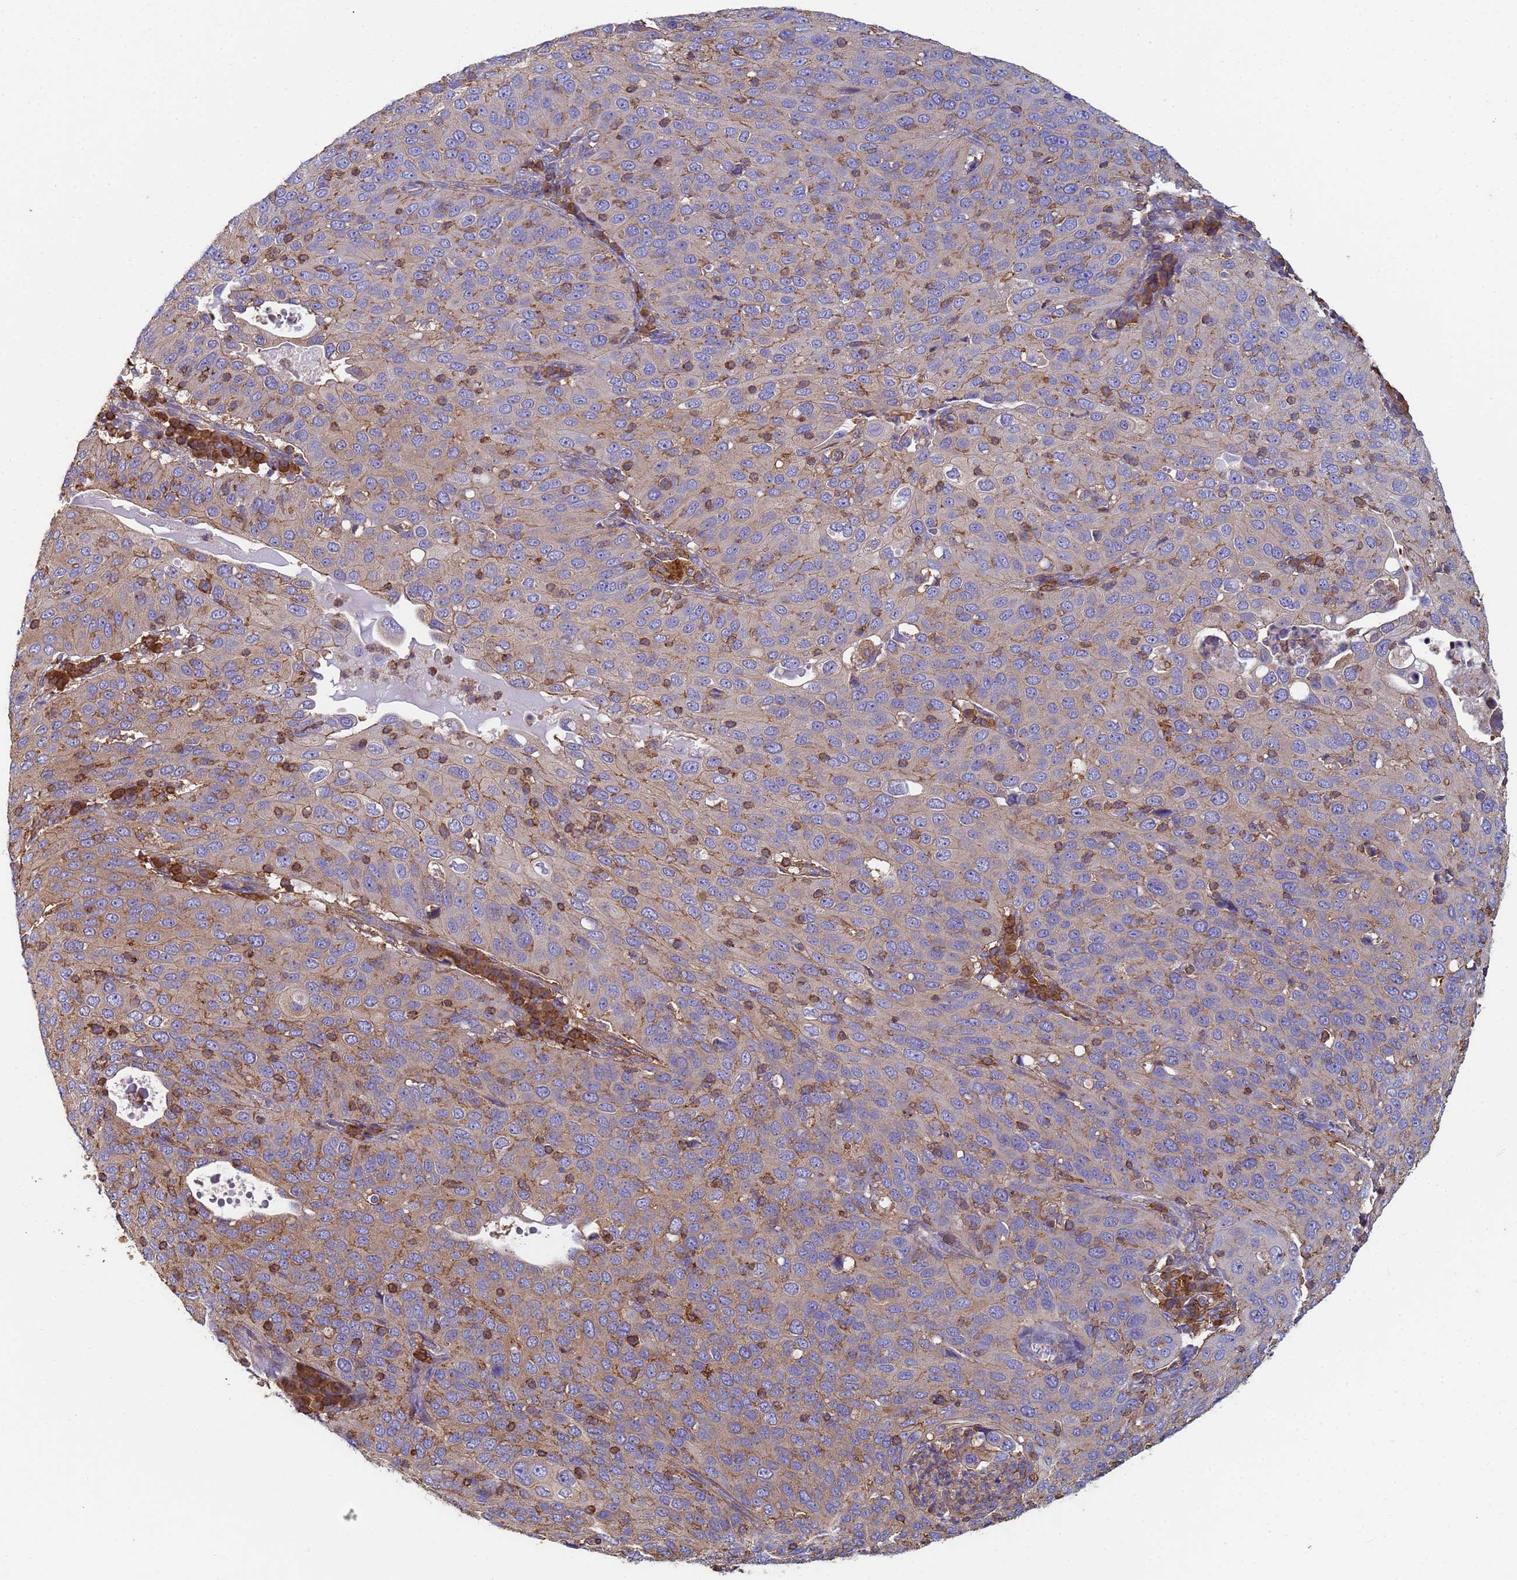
{"staining": {"intensity": "weak", "quantity": "<25%", "location": "cytoplasmic/membranous"}, "tissue": "cervical cancer", "cell_type": "Tumor cells", "image_type": "cancer", "snomed": [{"axis": "morphology", "description": "Squamous cell carcinoma, NOS"}, {"axis": "topography", "description": "Cervix"}], "caption": "Tumor cells are negative for brown protein staining in squamous cell carcinoma (cervical).", "gene": "ZNG1B", "patient": {"sex": "female", "age": 36}}